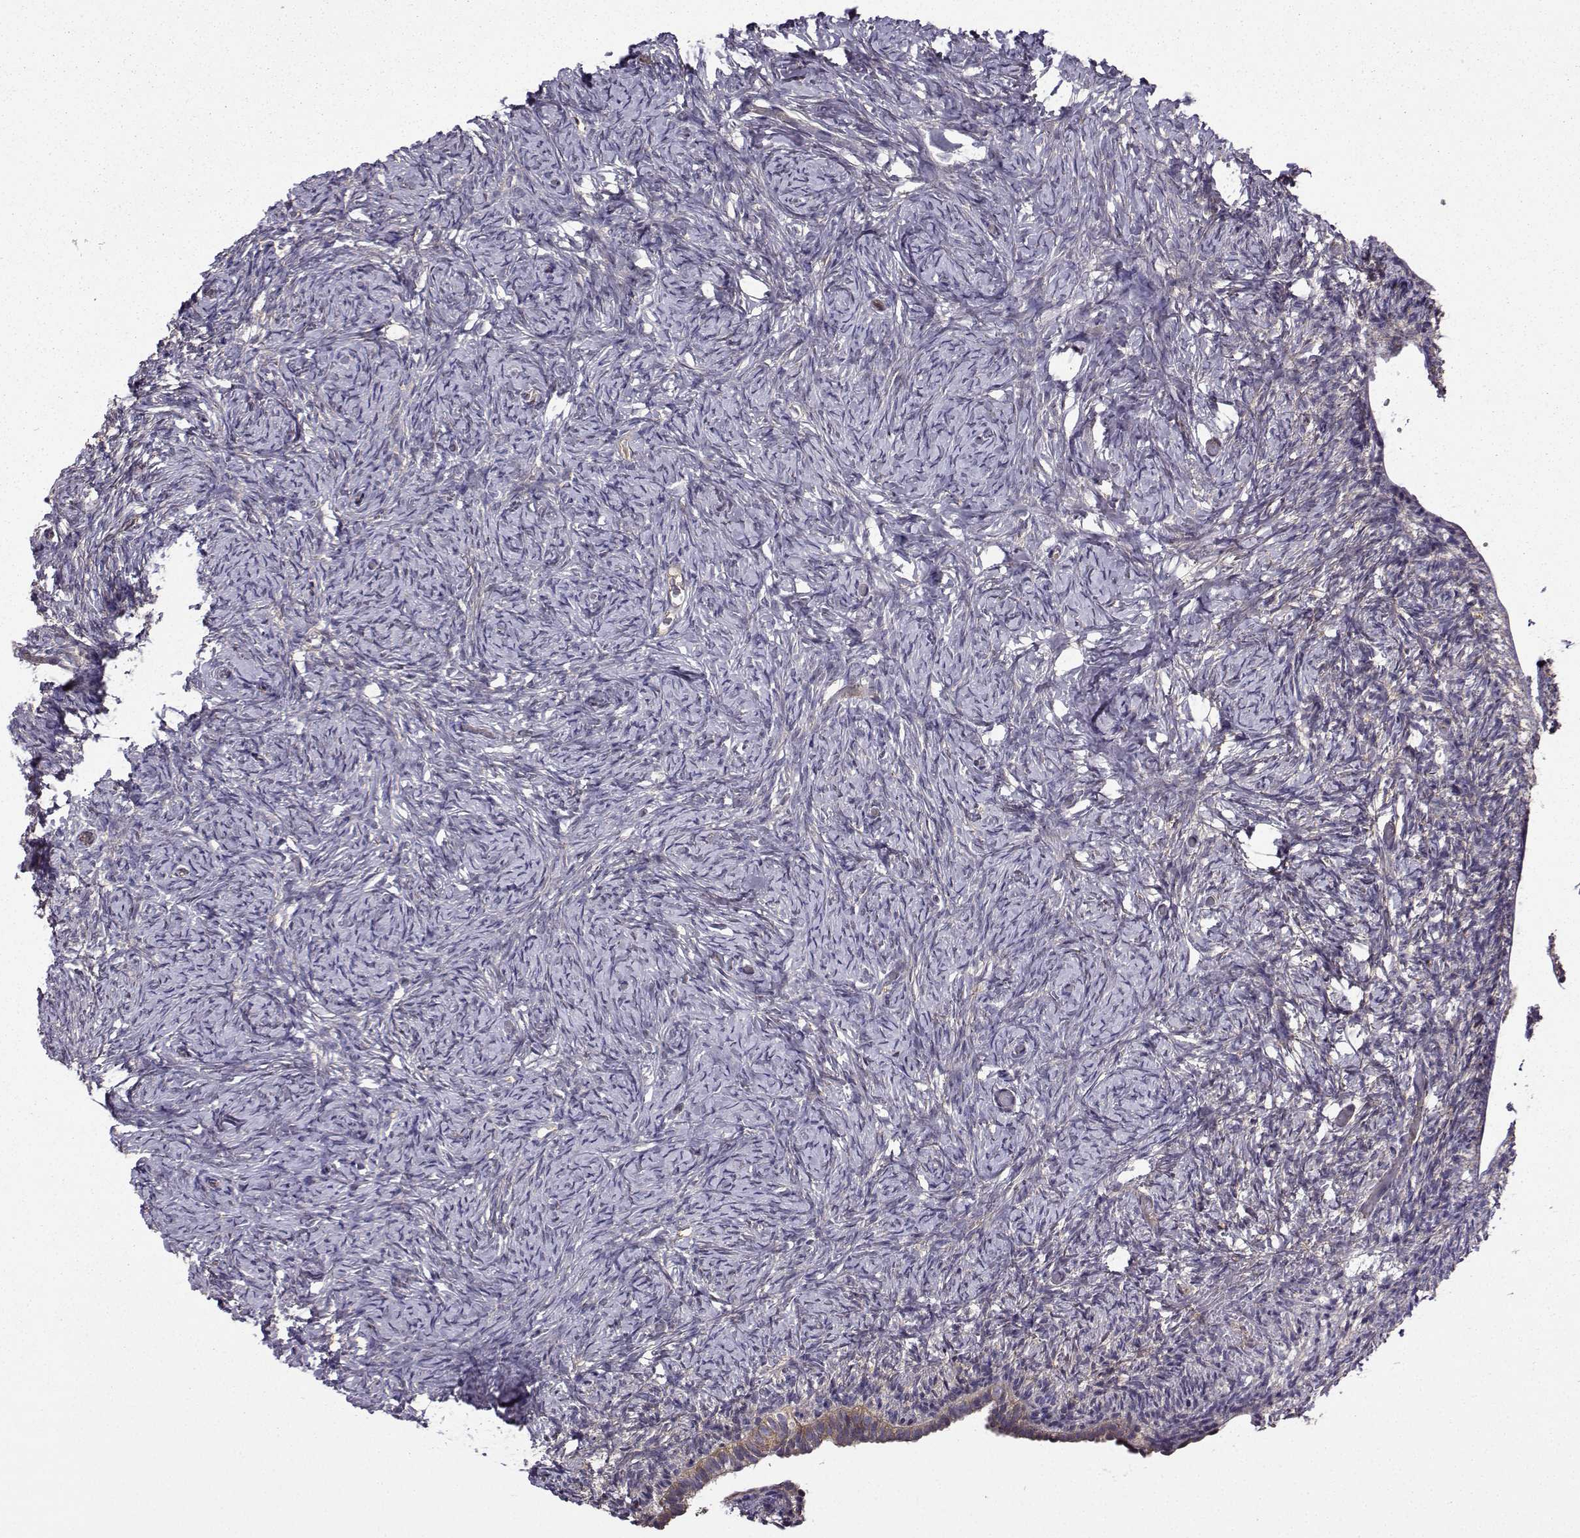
{"staining": {"intensity": "weak", "quantity": ">75%", "location": "cytoplasmic/membranous"}, "tissue": "ovary", "cell_type": "Follicle cells", "image_type": "normal", "snomed": [{"axis": "morphology", "description": "Normal tissue, NOS"}, {"axis": "topography", "description": "Ovary"}], "caption": "A brown stain labels weak cytoplasmic/membranous staining of a protein in follicle cells of benign human ovary. Nuclei are stained in blue.", "gene": "ITGB8", "patient": {"sex": "female", "age": 39}}